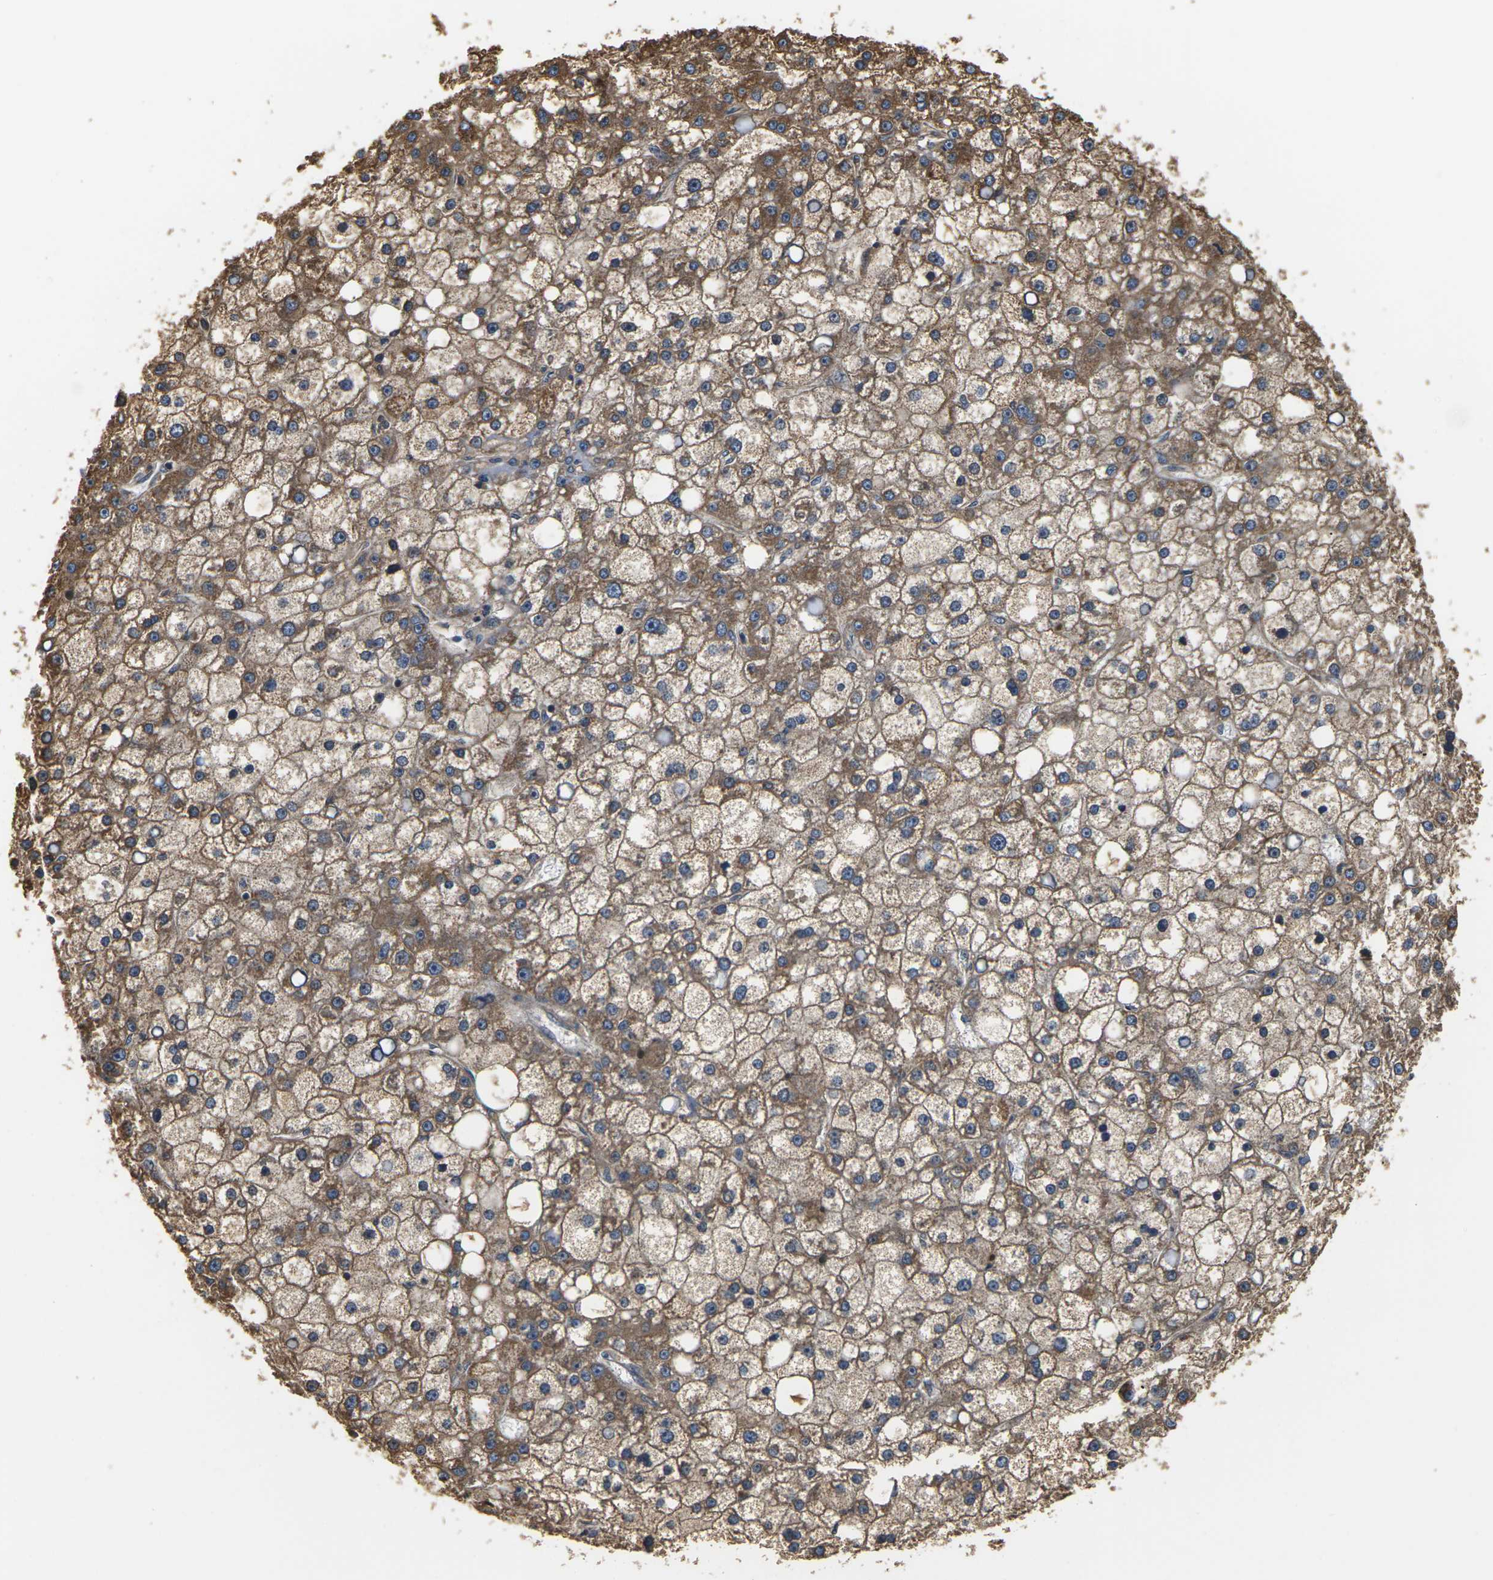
{"staining": {"intensity": "moderate", "quantity": ">75%", "location": "cytoplasmic/membranous"}, "tissue": "liver cancer", "cell_type": "Tumor cells", "image_type": "cancer", "snomed": [{"axis": "morphology", "description": "Carcinoma, Hepatocellular, NOS"}, {"axis": "topography", "description": "Liver"}], "caption": "Human liver cancer stained with a brown dye reveals moderate cytoplasmic/membranous positive staining in approximately >75% of tumor cells.", "gene": "PCDHB4", "patient": {"sex": "male", "age": 67}}